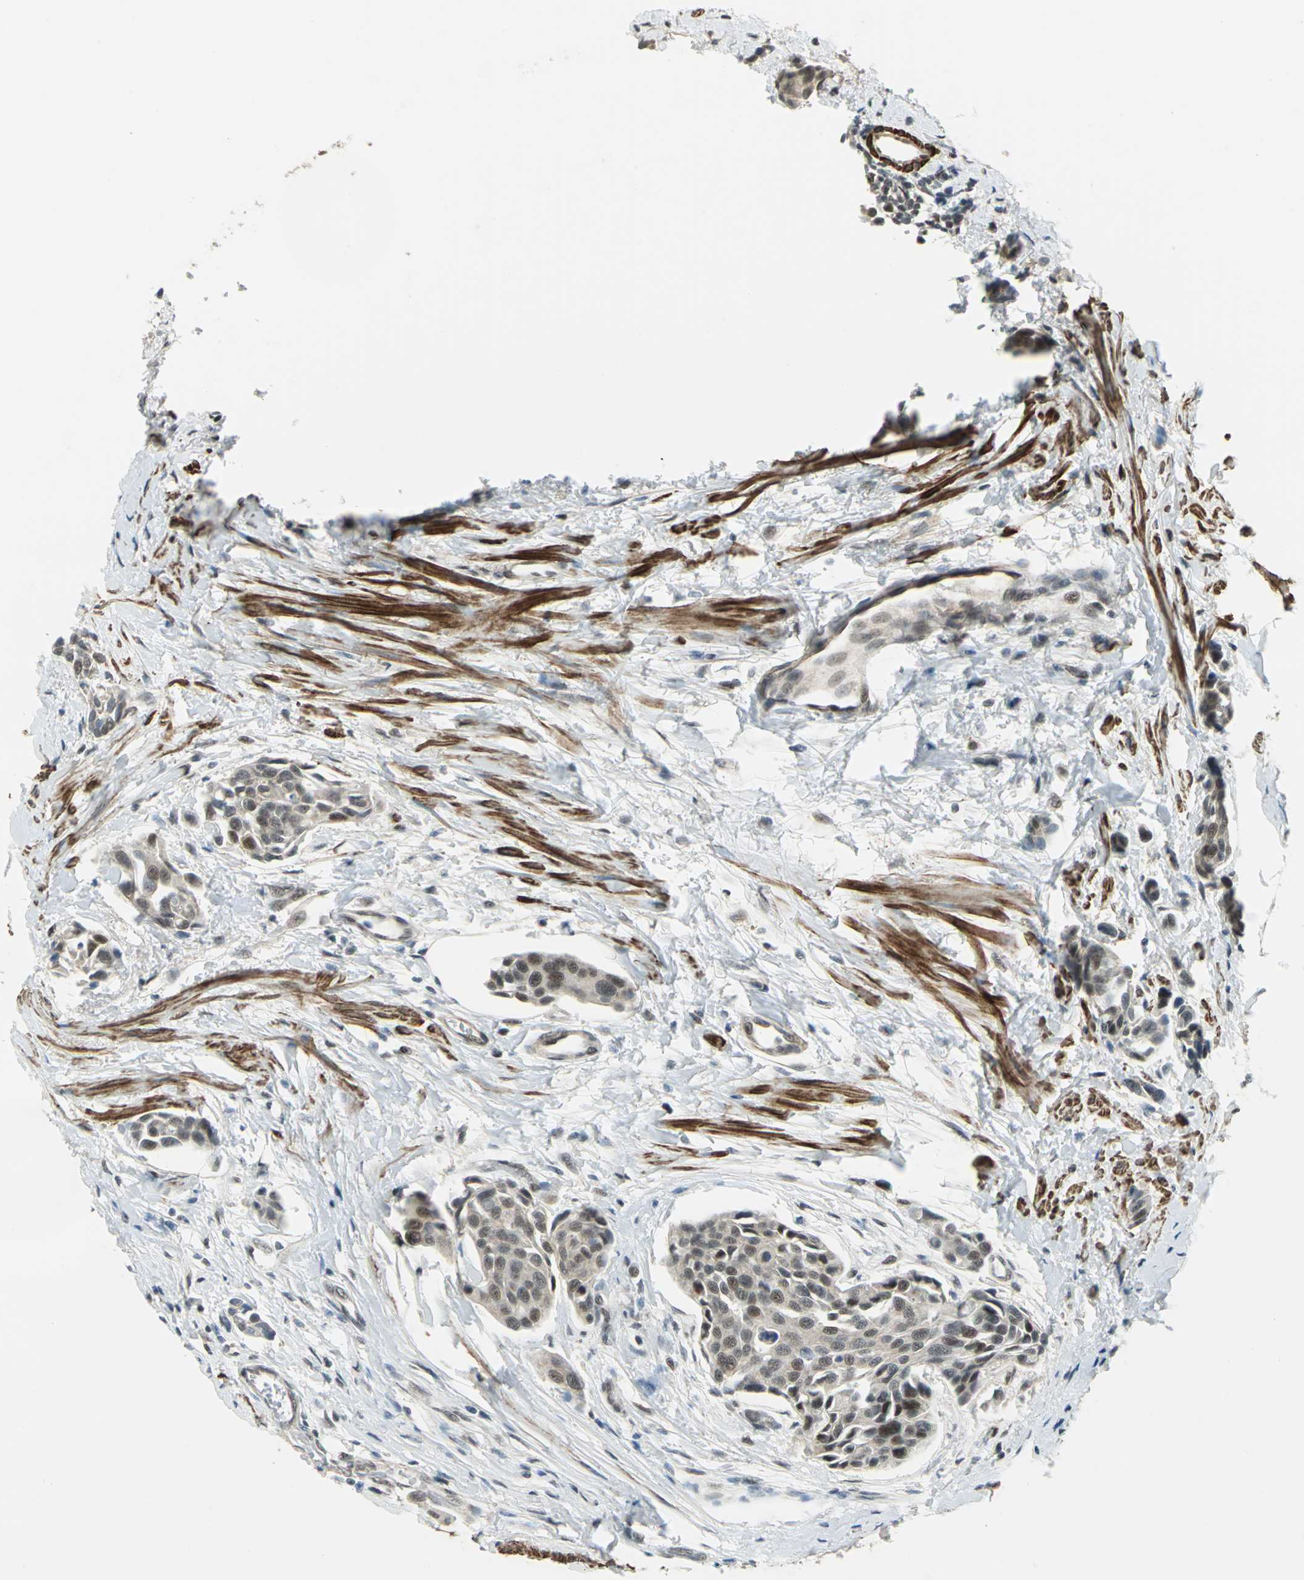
{"staining": {"intensity": "weak", "quantity": ">75%", "location": "cytoplasmic/membranous,nuclear"}, "tissue": "urothelial cancer", "cell_type": "Tumor cells", "image_type": "cancer", "snomed": [{"axis": "morphology", "description": "Urothelial carcinoma, High grade"}, {"axis": "topography", "description": "Urinary bladder"}], "caption": "Urothelial cancer stained with a brown dye shows weak cytoplasmic/membranous and nuclear positive positivity in about >75% of tumor cells.", "gene": "MTA1", "patient": {"sex": "male", "age": 78}}